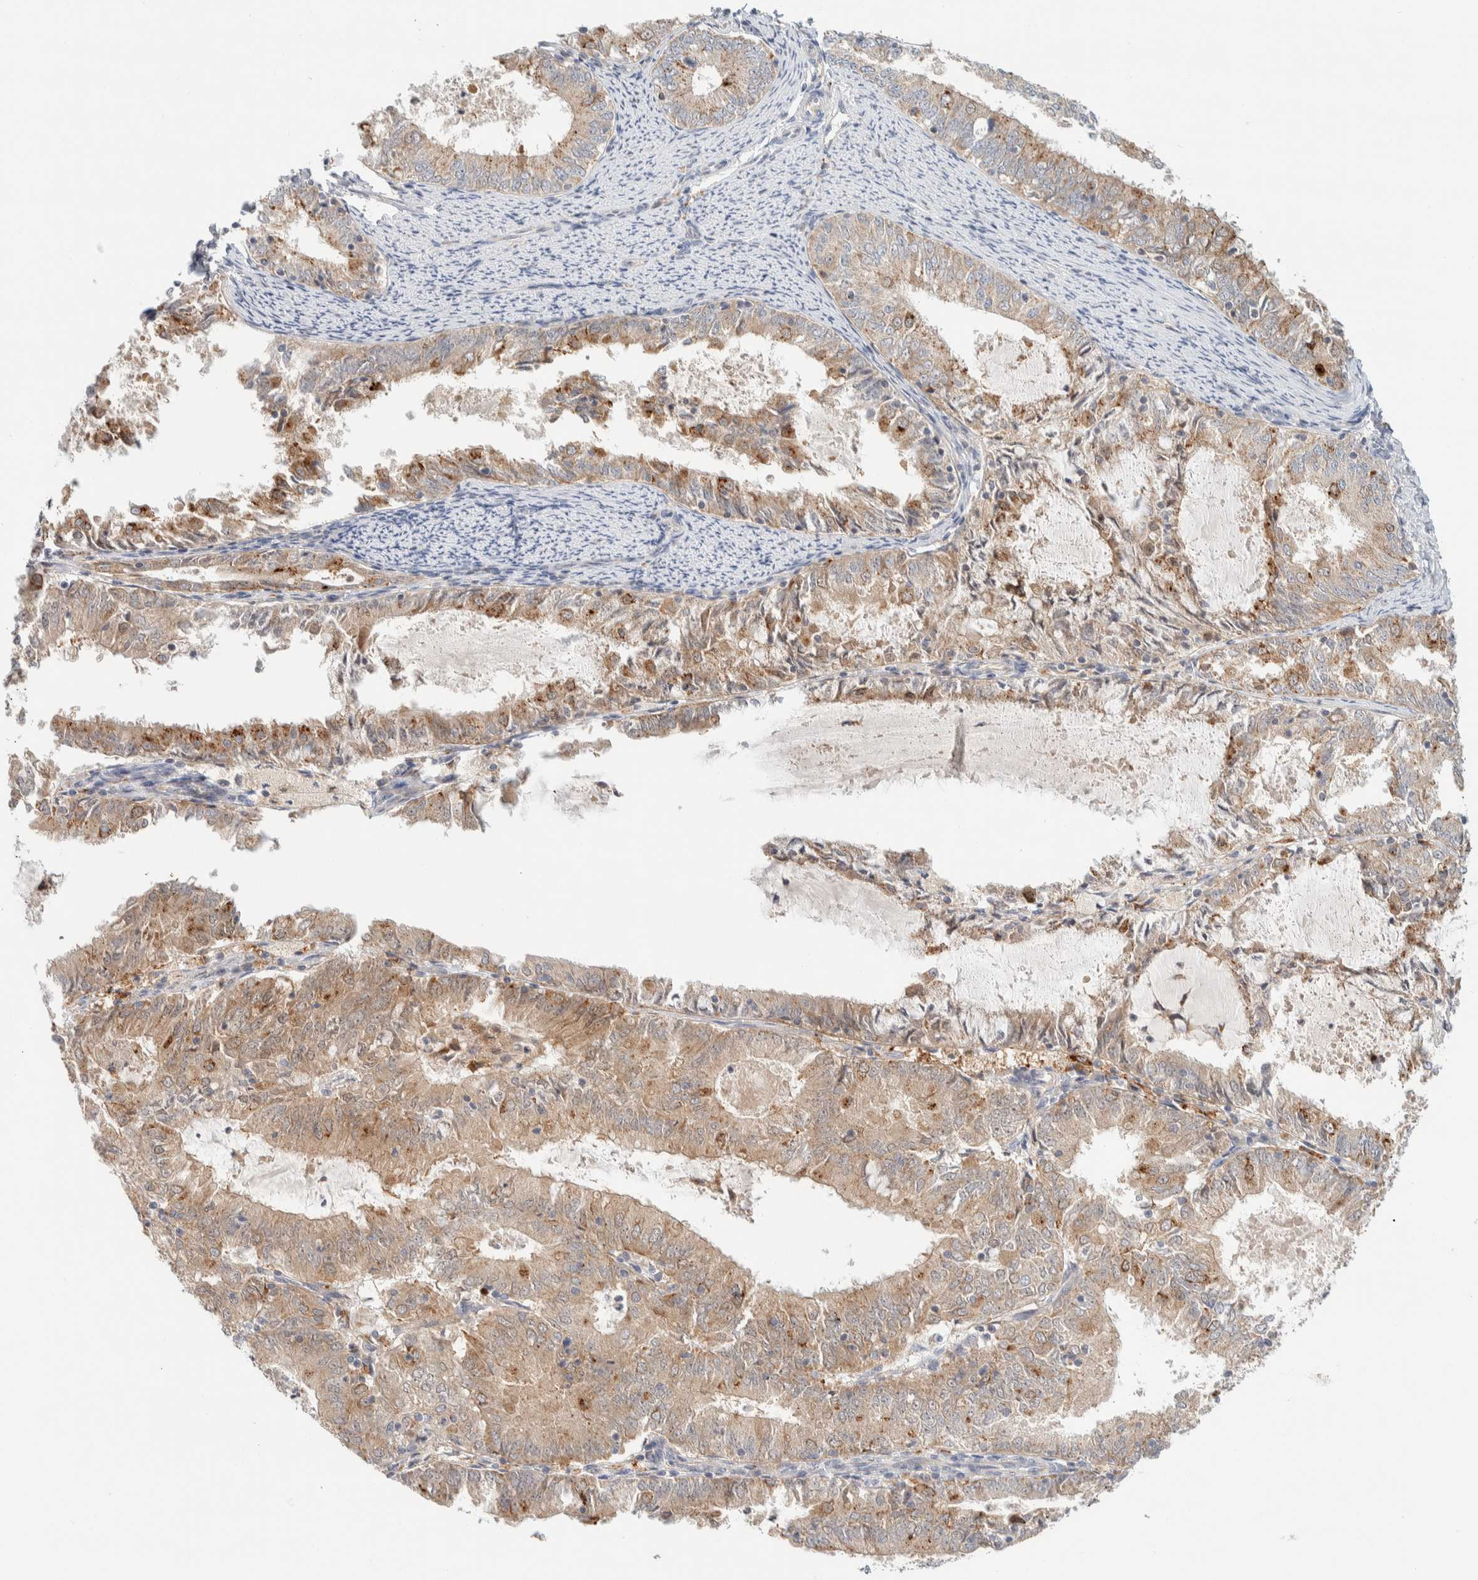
{"staining": {"intensity": "moderate", "quantity": ">75%", "location": "cytoplasmic/membranous"}, "tissue": "endometrial cancer", "cell_type": "Tumor cells", "image_type": "cancer", "snomed": [{"axis": "morphology", "description": "Adenocarcinoma, NOS"}, {"axis": "topography", "description": "Endometrium"}], "caption": "Immunohistochemistry (IHC) micrograph of endometrial cancer (adenocarcinoma) stained for a protein (brown), which reveals medium levels of moderate cytoplasmic/membranous expression in about >75% of tumor cells.", "gene": "GCLM", "patient": {"sex": "female", "age": 57}}